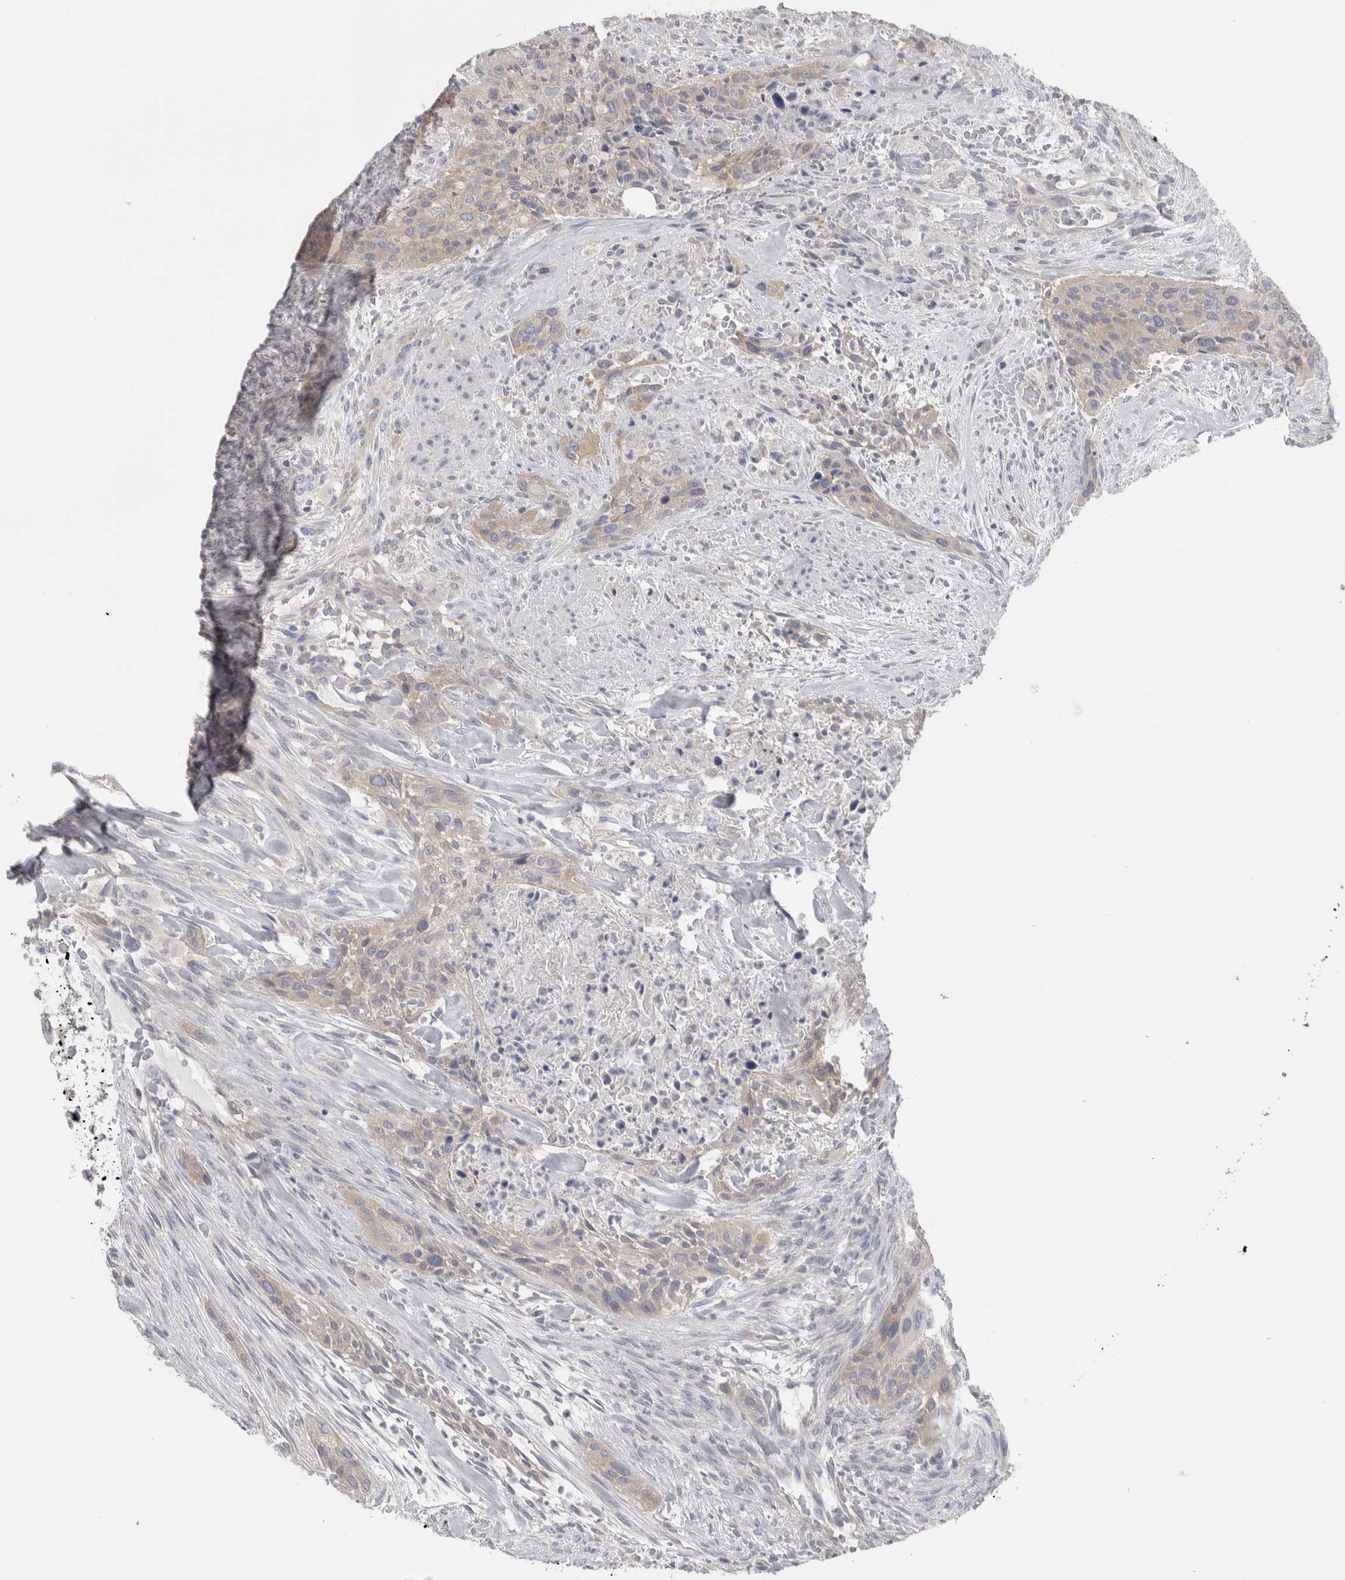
{"staining": {"intensity": "weak", "quantity": ">75%", "location": "cytoplasmic/membranous"}, "tissue": "urothelial cancer", "cell_type": "Tumor cells", "image_type": "cancer", "snomed": [{"axis": "morphology", "description": "Urothelial carcinoma, High grade"}, {"axis": "topography", "description": "Urinary bladder"}], "caption": "High-magnification brightfield microscopy of urothelial carcinoma (high-grade) stained with DAB (3,3'-diaminobenzidine) (brown) and counterstained with hematoxylin (blue). tumor cells exhibit weak cytoplasmic/membranous expression is identified in approximately>75% of cells. (Stains: DAB (3,3'-diaminobenzidine) in brown, nuclei in blue, Microscopy: brightfield microscopy at high magnification).", "gene": "GPHN", "patient": {"sex": "male", "age": 35}}